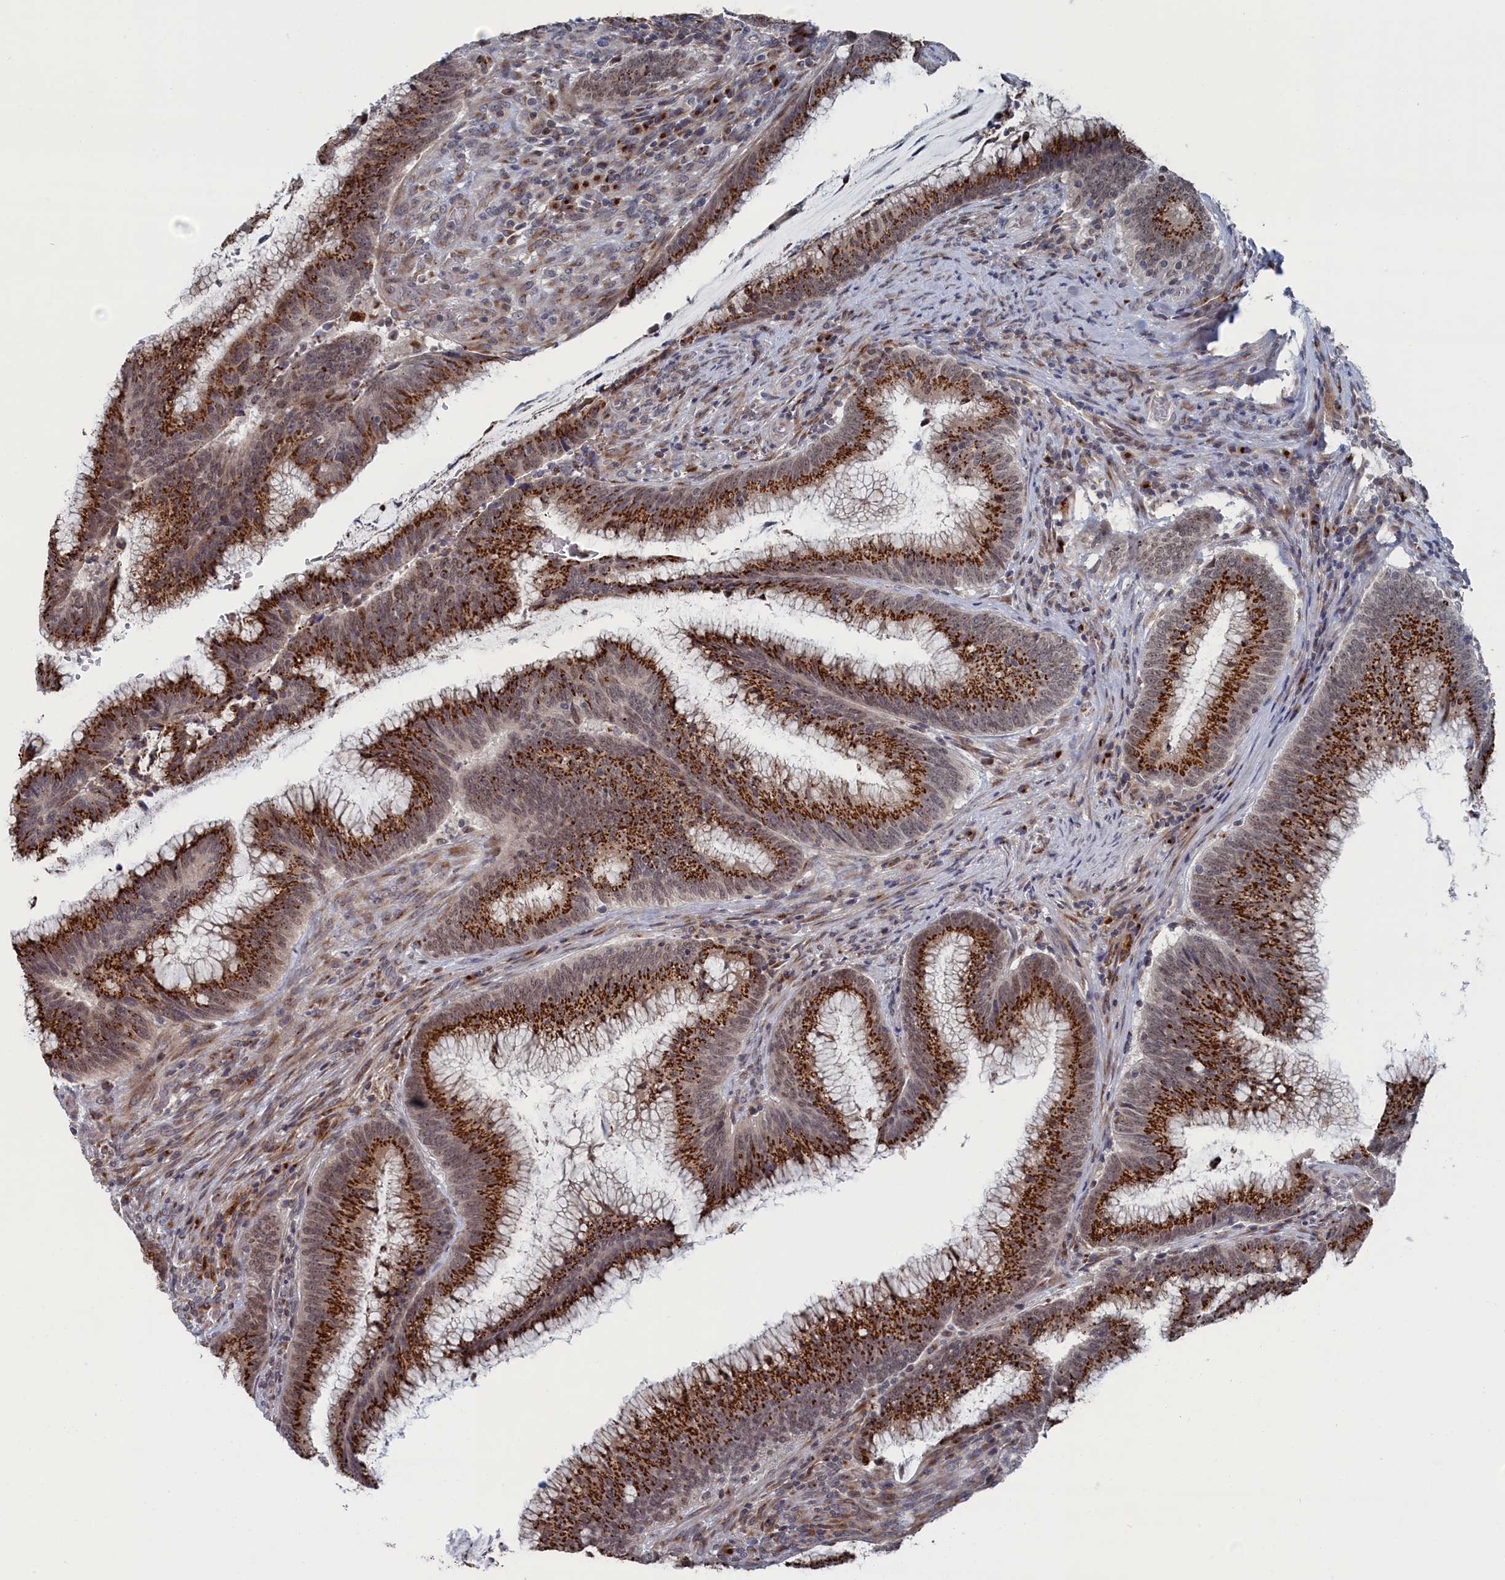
{"staining": {"intensity": "strong", "quantity": ">75%", "location": "cytoplasmic/membranous"}, "tissue": "colorectal cancer", "cell_type": "Tumor cells", "image_type": "cancer", "snomed": [{"axis": "morphology", "description": "Adenocarcinoma, NOS"}, {"axis": "topography", "description": "Rectum"}], "caption": "Immunohistochemistry of adenocarcinoma (colorectal) shows high levels of strong cytoplasmic/membranous staining in approximately >75% of tumor cells.", "gene": "IRX1", "patient": {"sex": "female", "age": 77}}